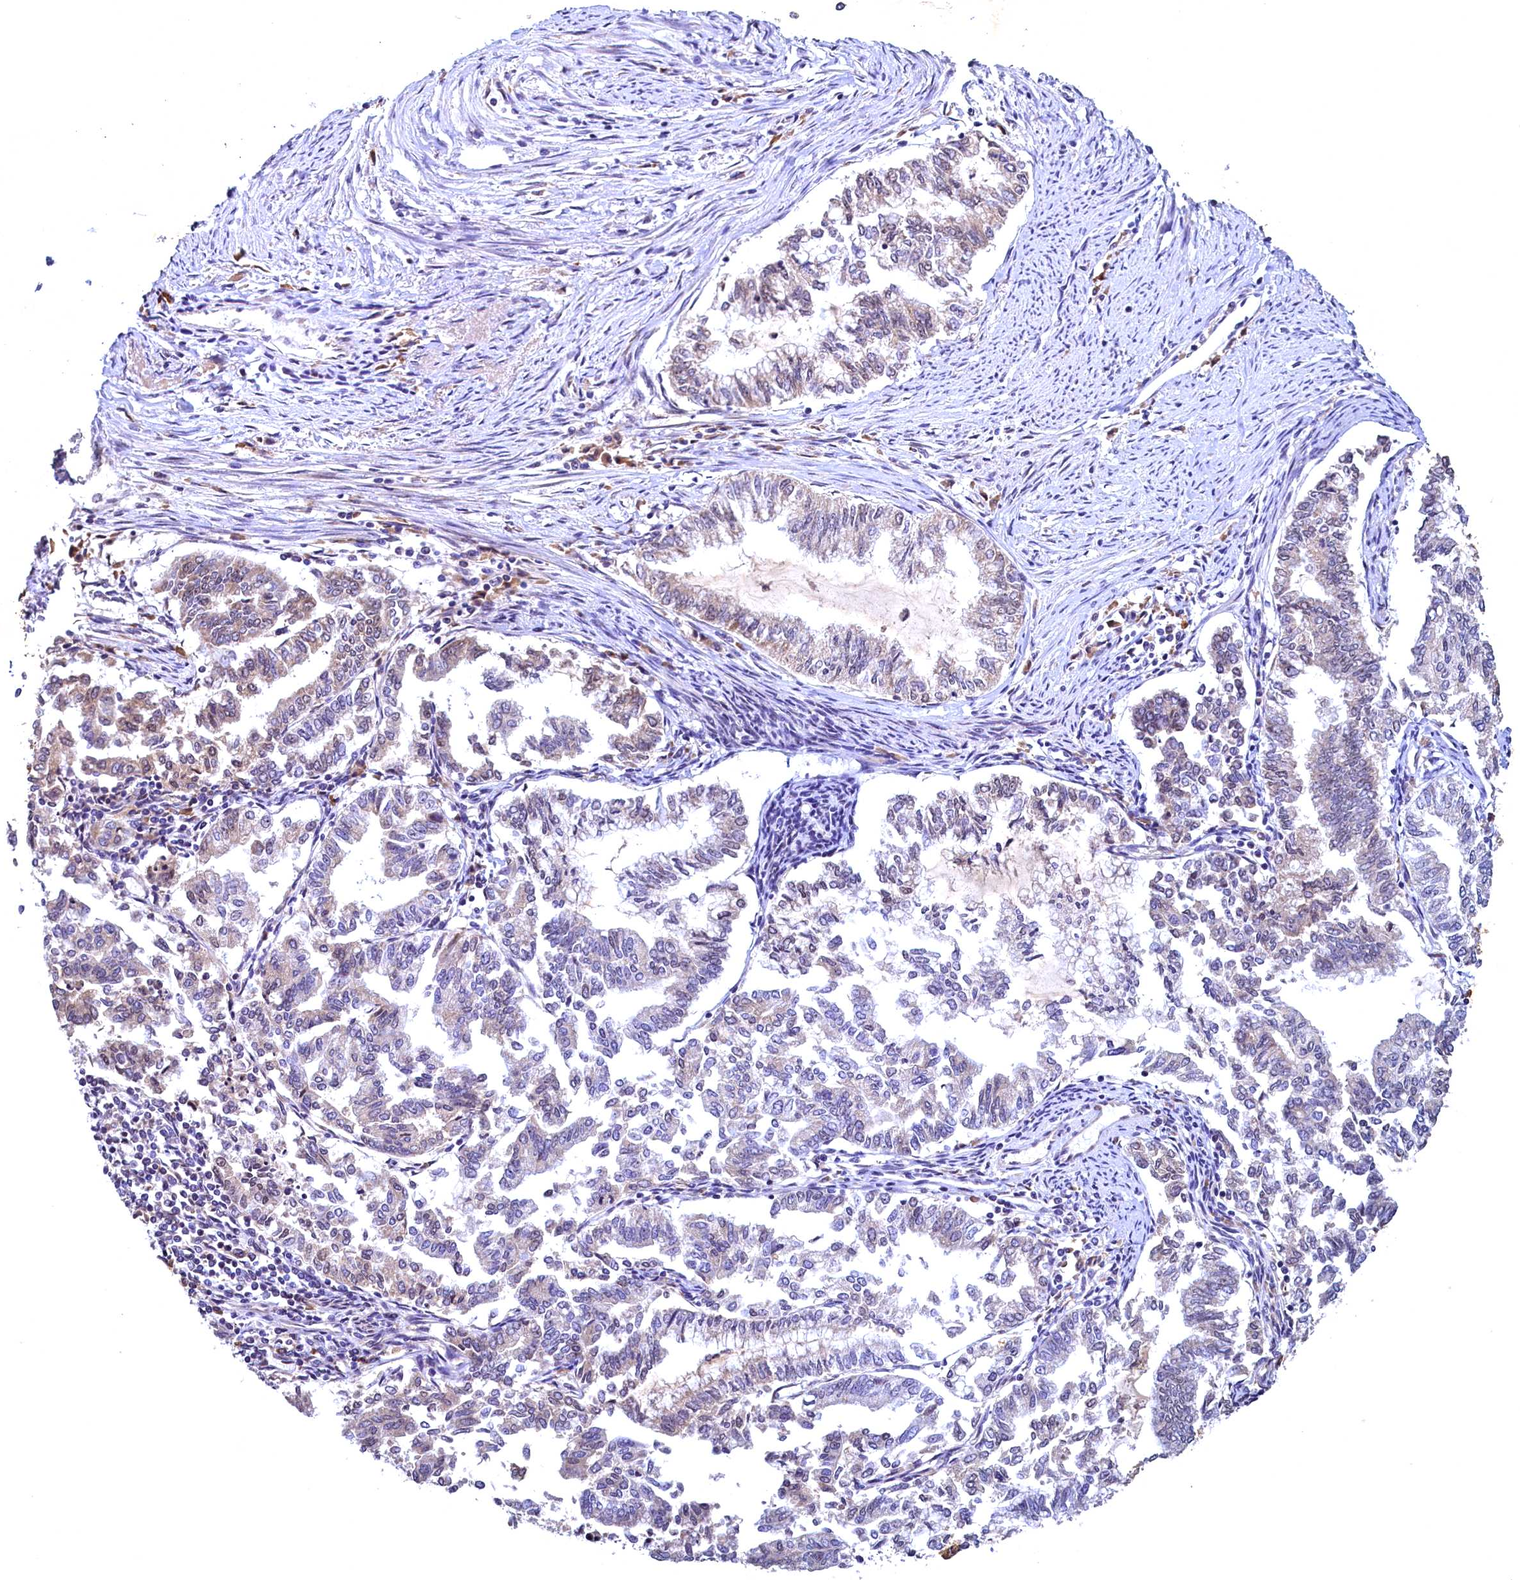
{"staining": {"intensity": "weak", "quantity": "25%-75%", "location": "cytoplasmic/membranous,nuclear"}, "tissue": "endometrial cancer", "cell_type": "Tumor cells", "image_type": "cancer", "snomed": [{"axis": "morphology", "description": "Adenocarcinoma, NOS"}, {"axis": "topography", "description": "Endometrium"}], "caption": "Brown immunohistochemical staining in human adenocarcinoma (endometrial) shows weak cytoplasmic/membranous and nuclear expression in about 25%-75% of tumor cells.", "gene": "LATS2", "patient": {"sex": "female", "age": 79}}